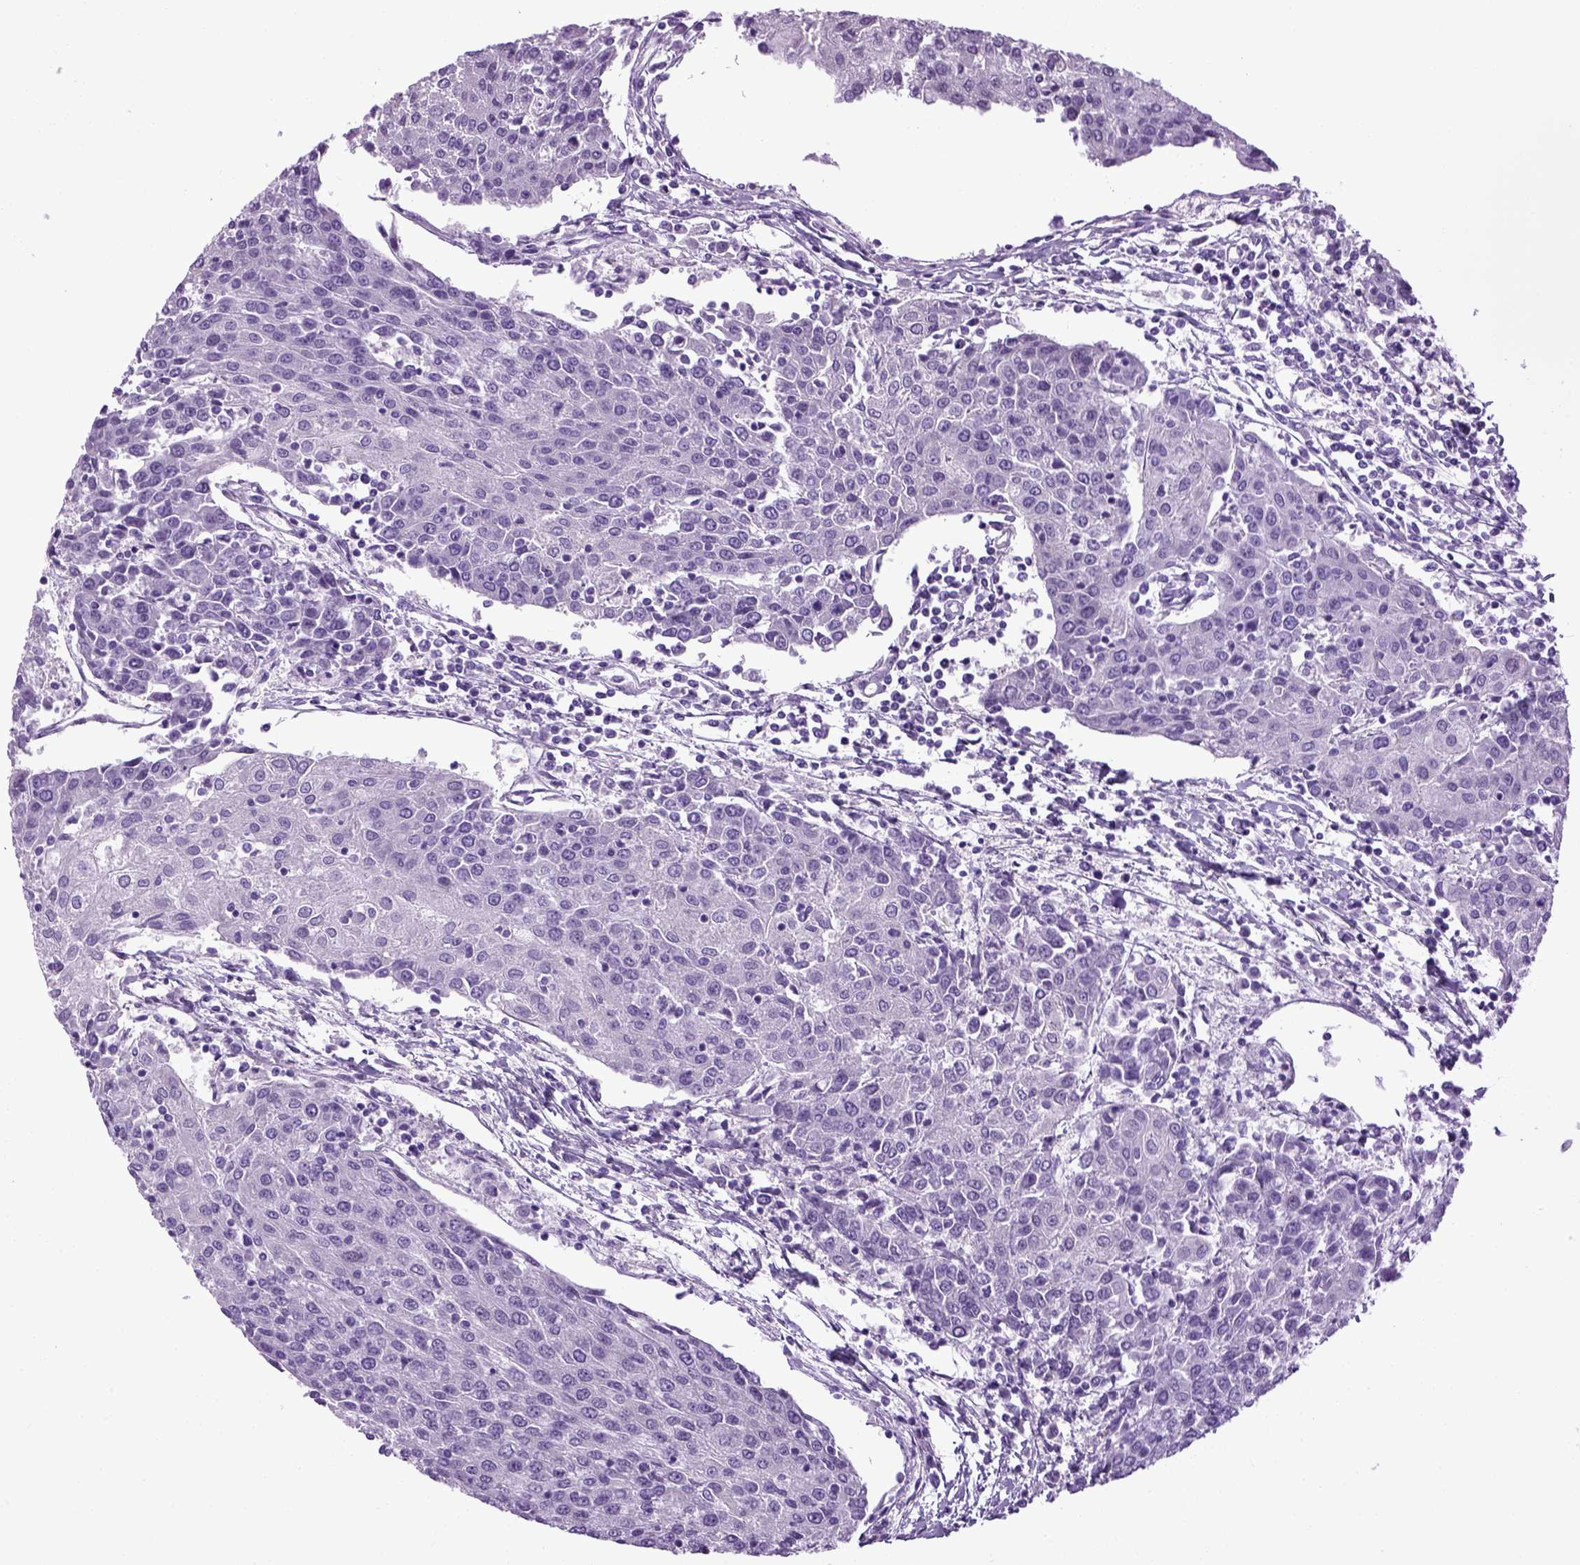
{"staining": {"intensity": "negative", "quantity": "none", "location": "none"}, "tissue": "urothelial cancer", "cell_type": "Tumor cells", "image_type": "cancer", "snomed": [{"axis": "morphology", "description": "Urothelial carcinoma, High grade"}, {"axis": "topography", "description": "Urinary bladder"}], "caption": "There is no significant staining in tumor cells of high-grade urothelial carcinoma.", "gene": "HMCN2", "patient": {"sex": "female", "age": 85}}